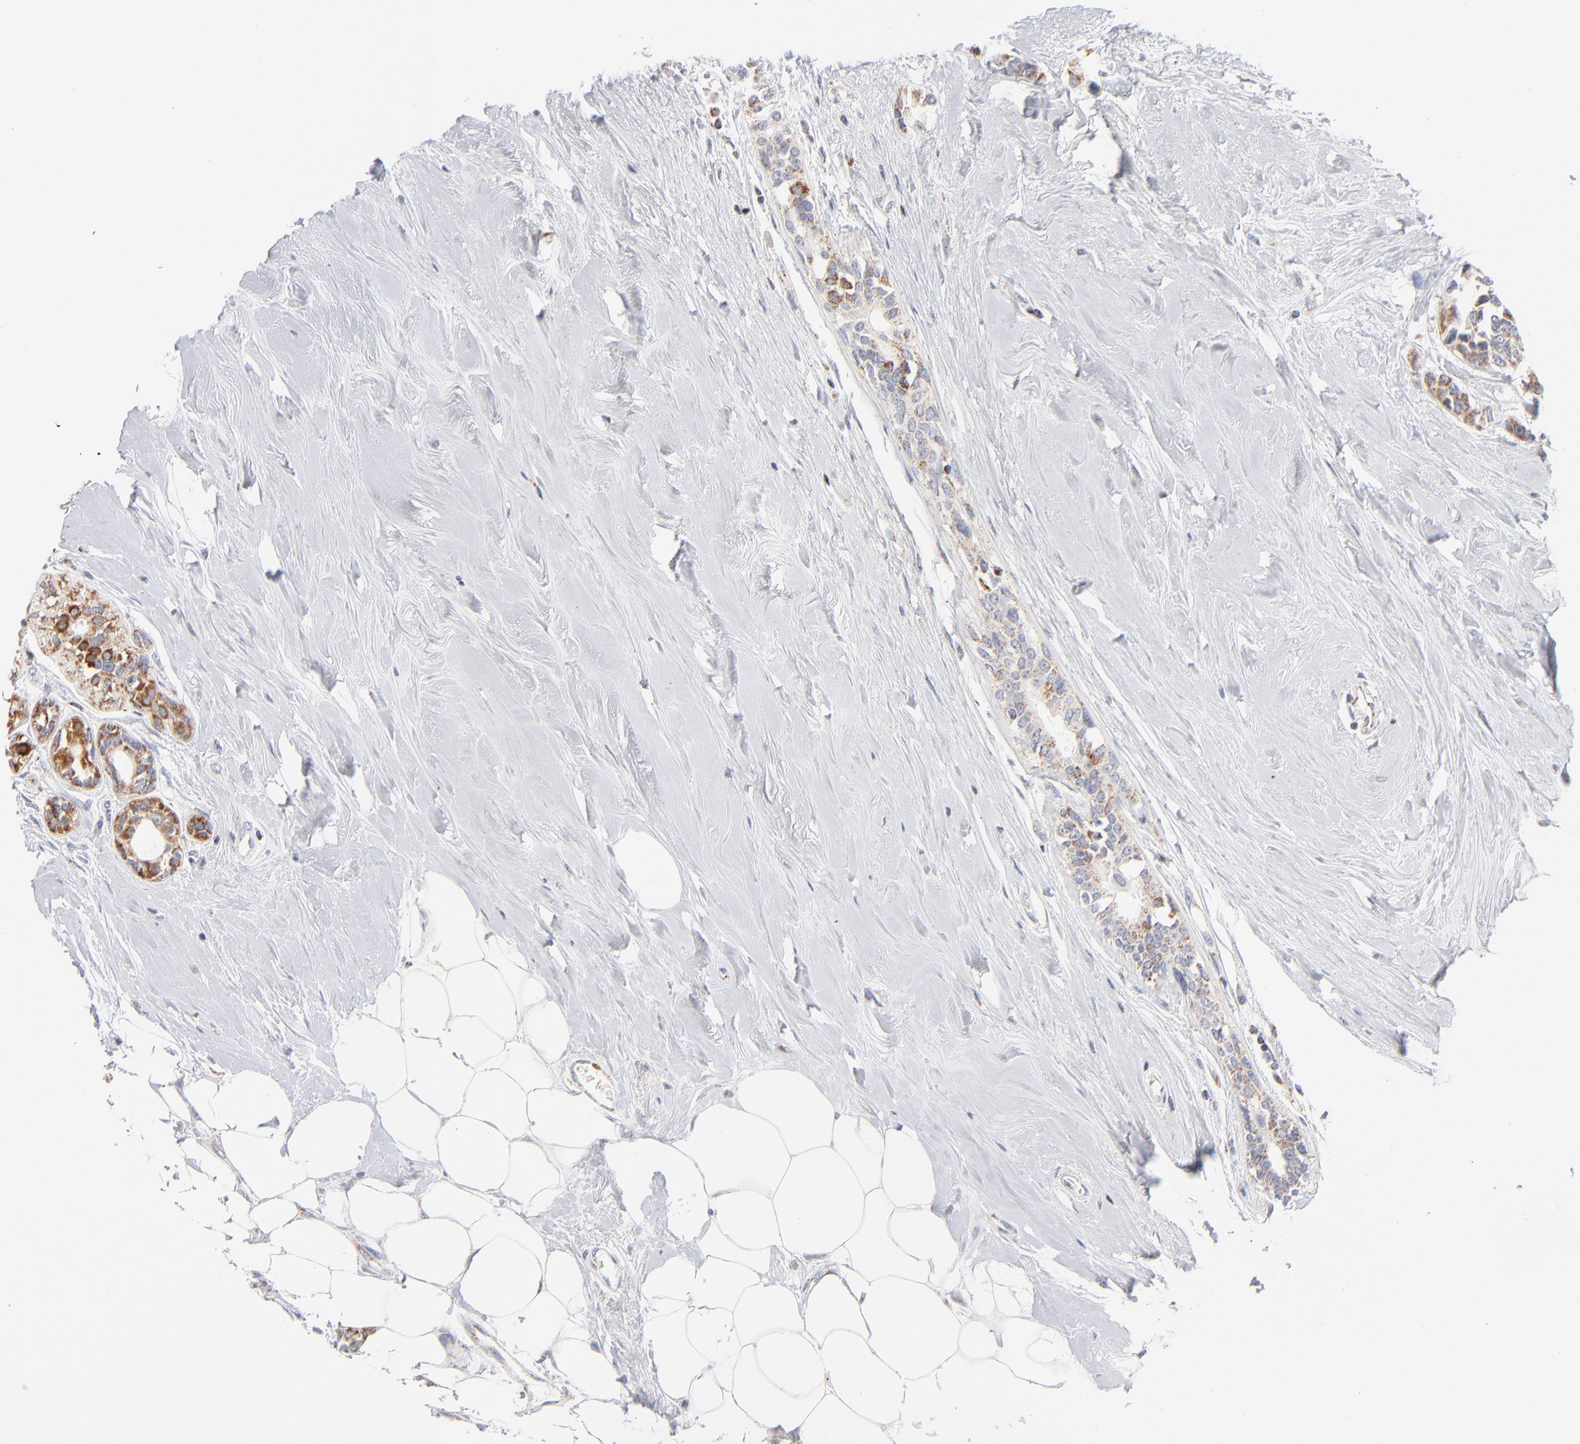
{"staining": {"intensity": "moderate", "quantity": ">75%", "location": "cytoplasmic/membranous"}, "tissue": "breast cancer", "cell_type": "Tumor cells", "image_type": "cancer", "snomed": [{"axis": "morphology", "description": "Duct carcinoma"}, {"axis": "topography", "description": "Breast"}], "caption": "Immunohistochemical staining of human breast infiltrating ductal carcinoma demonstrates medium levels of moderate cytoplasmic/membranous protein staining in about >75% of tumor cells.", "gene": "MRPL58", "patient": {"sex": "female", "age": 51}}